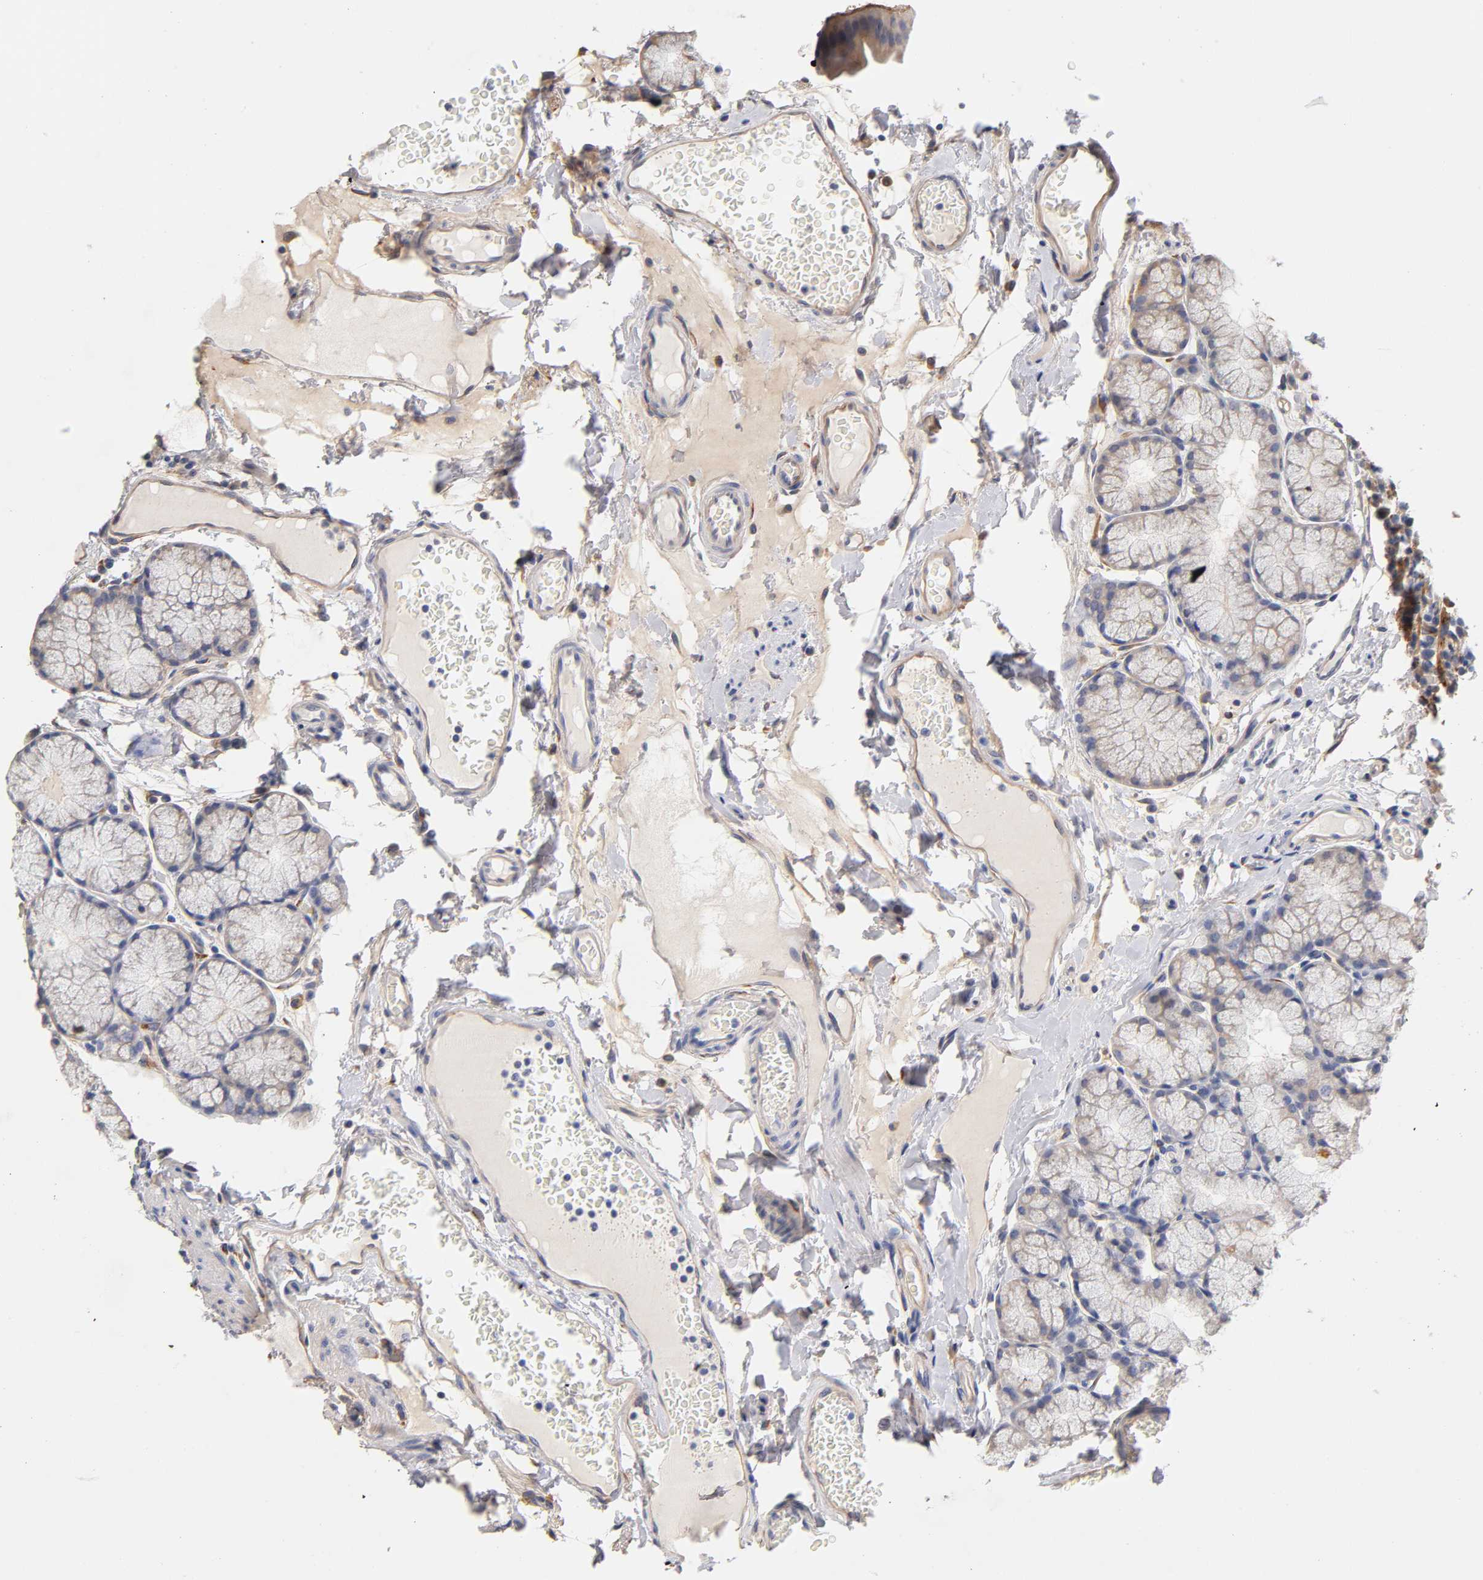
{"staining": {"intensity": "negative", "quantity": "none", "location": "none"}, "tissue": "duodenum", "cell_type": "Glandular cells", "image_type": "normal", "snomed": [{"axis": "morphology", "description": "Normal tissue, NOS"}, {"axis": "topography", "description": "Duodenum"}], "caption": "This image is of benign duodenum stained with immunohistochemistry (IHC) to label a protein in brown with the nuclei are counter-stained blue. There is no positivity in glandular cells. (DAB (3,3'-diaminobenzidine) immunohistochemistry, high magnification).", "gene": "LAMB1", "patient": {"sex": "male", "age": 50}}